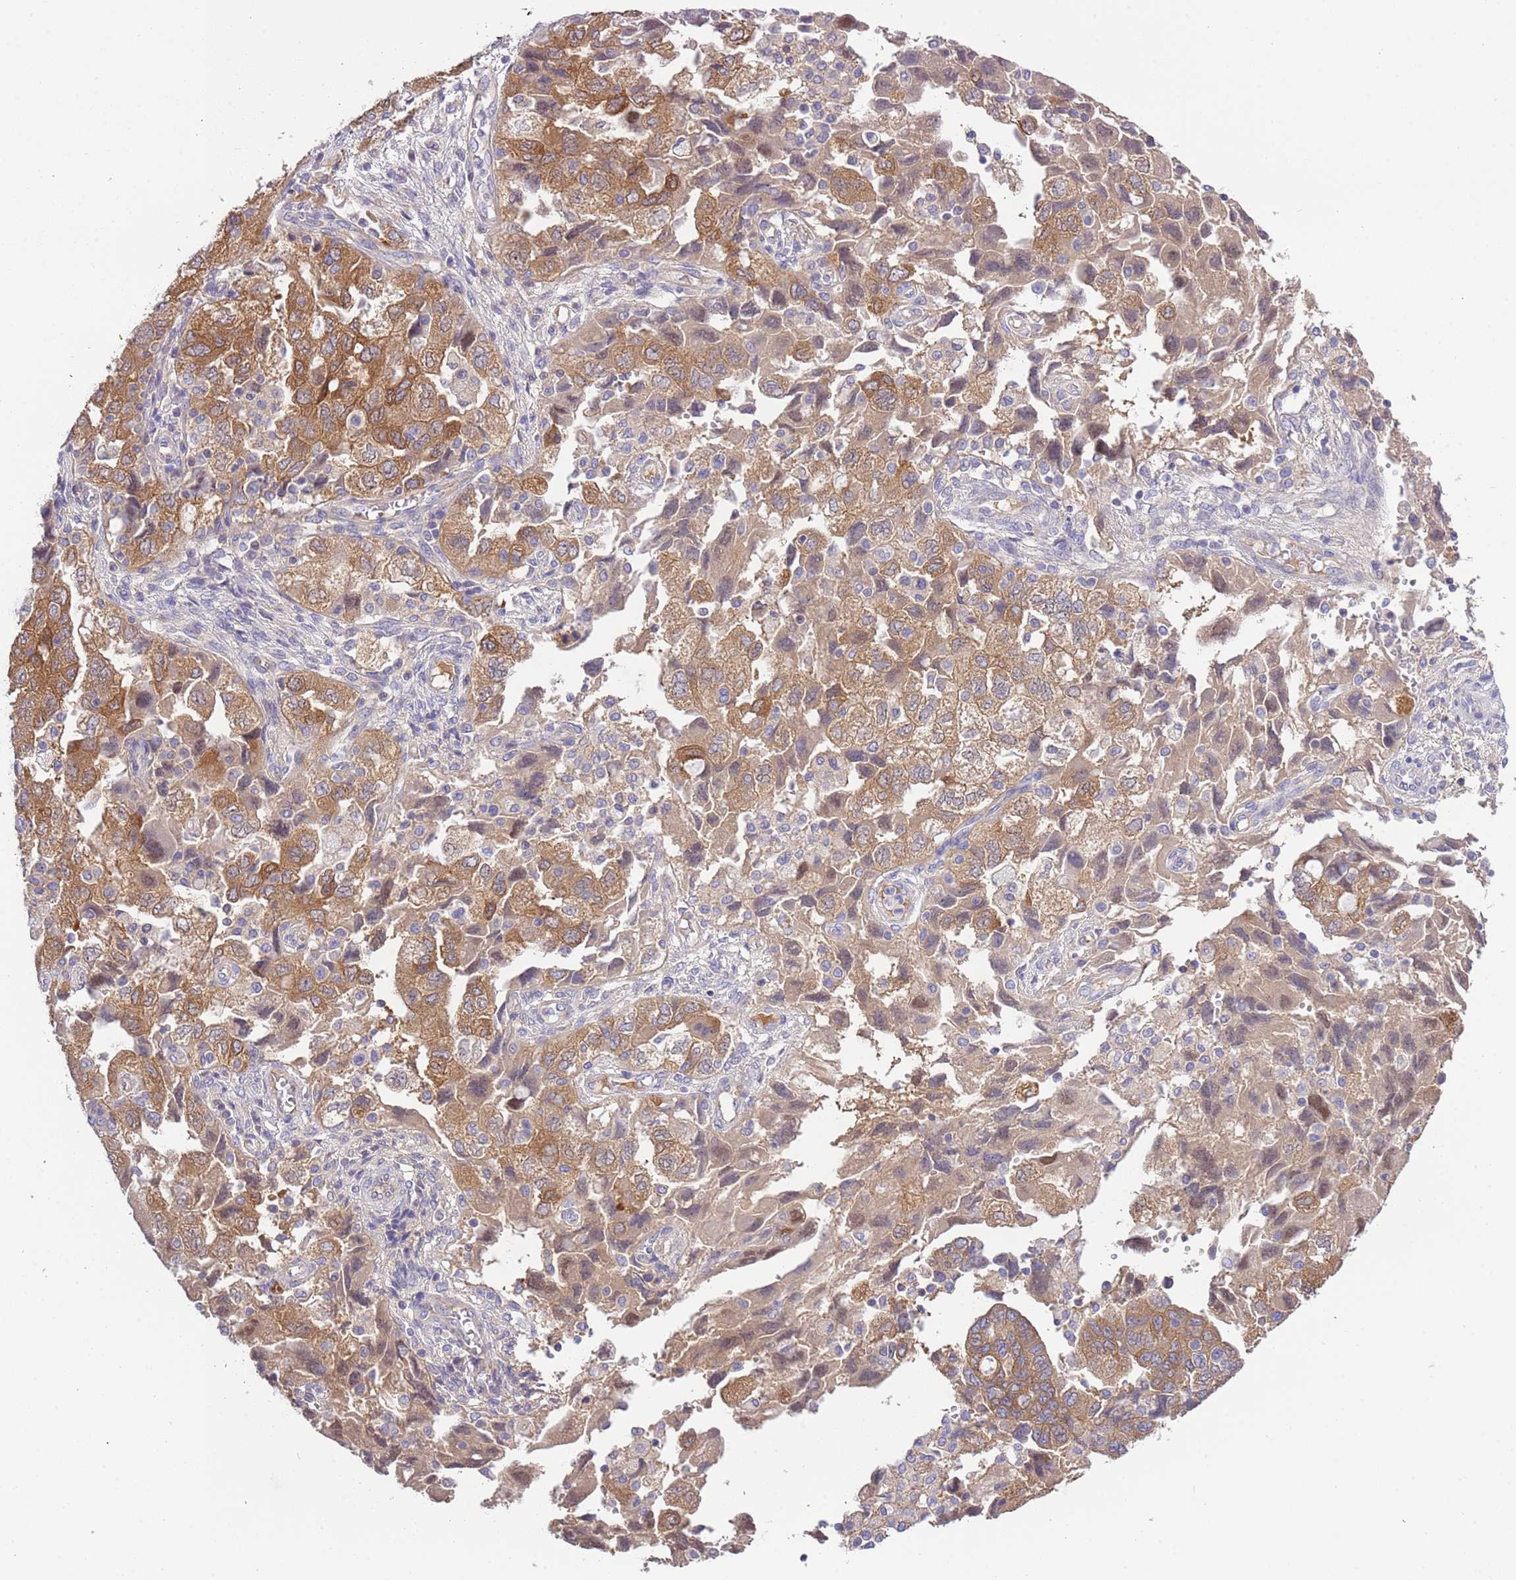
{"staining": {"intensity": "moderate", "quantity": ">75%", "location": "cytoplasmic/membranous"}, "tissue": "ovarian cancer", "cell_type": "Tumor cells", "image_type": "cancer", "snomed": [{"axis": "morphology", "description": "Carcinoma, NOS"}, {"axis": "morphology", "description": "Cystadenocarcinoma, serous, NOS"}, {"axis": "topography", "description": "Ovary"}], "caption": "High-power microscopy captured an immunohistochemistry histopathology image of ovarian cancer, revealing moderate cytoplasmic/membranous expression in approximately >75% of tumor cells.", "gene": "STIP1", "patient": {"sex": "female", "age": 69}}